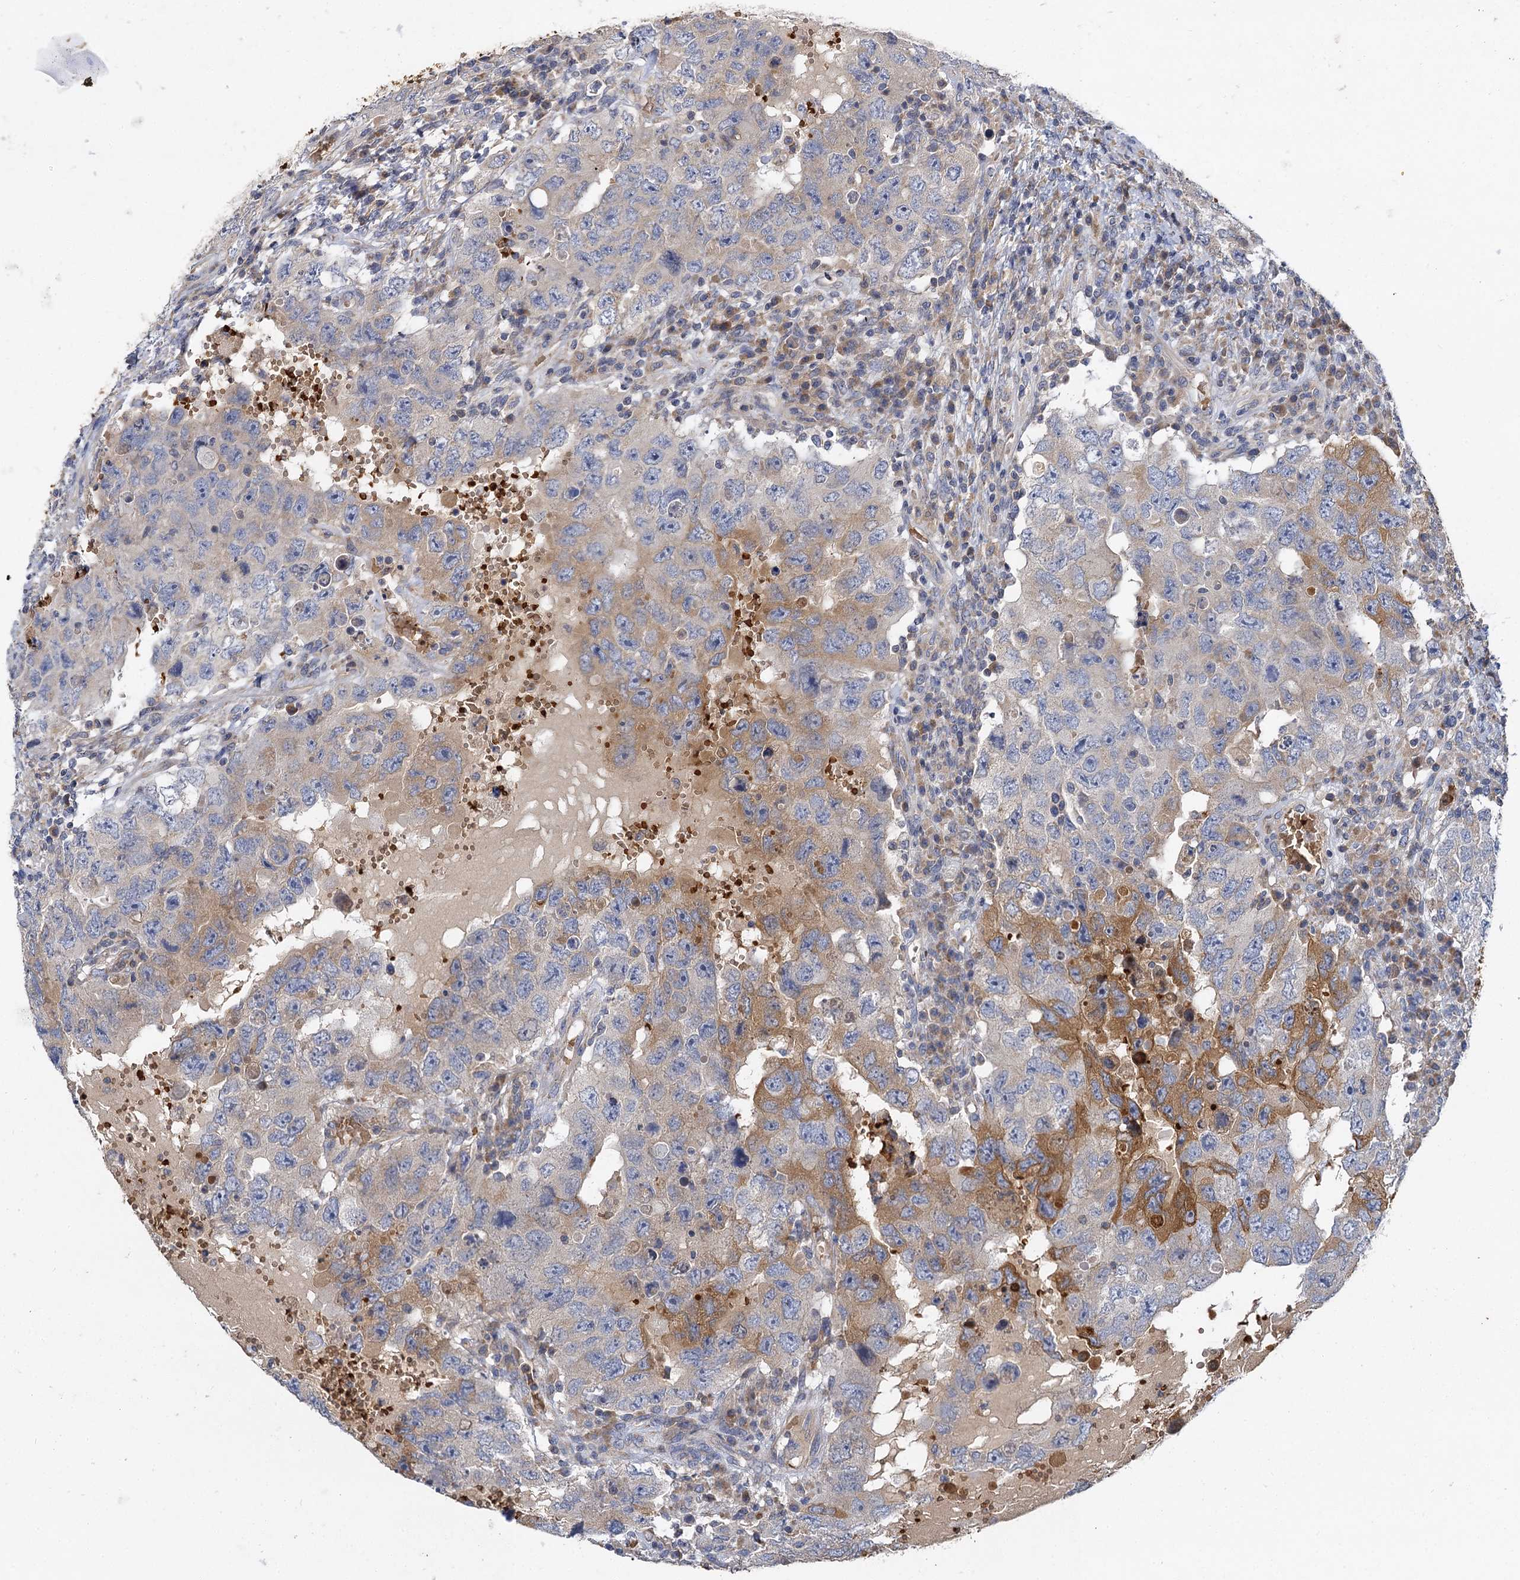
{"staining": {"intensity": "moderate", "quantity": "<25%", "location": "cytoplasmic/membranous"}, "tissue": "testis cancer", "cell_type": "Tumor cells", "image_type": "cancer", "snomed": [{"axis": "morphology", "description": "Carcinoma, Embryonal, NOS"}, {"axis": "topography", "description": "Testis"}], "caption": "IHC (DAB (3,3'-diaminobenzidine)) staining of human testis cancer (embryonal carcinoma) displays moderate cytoplasmic/membranous protein expression in approximately <25% of tumor cells.", "gene": "BCS1L", "patient": {"sex": "male", "age": 26}}